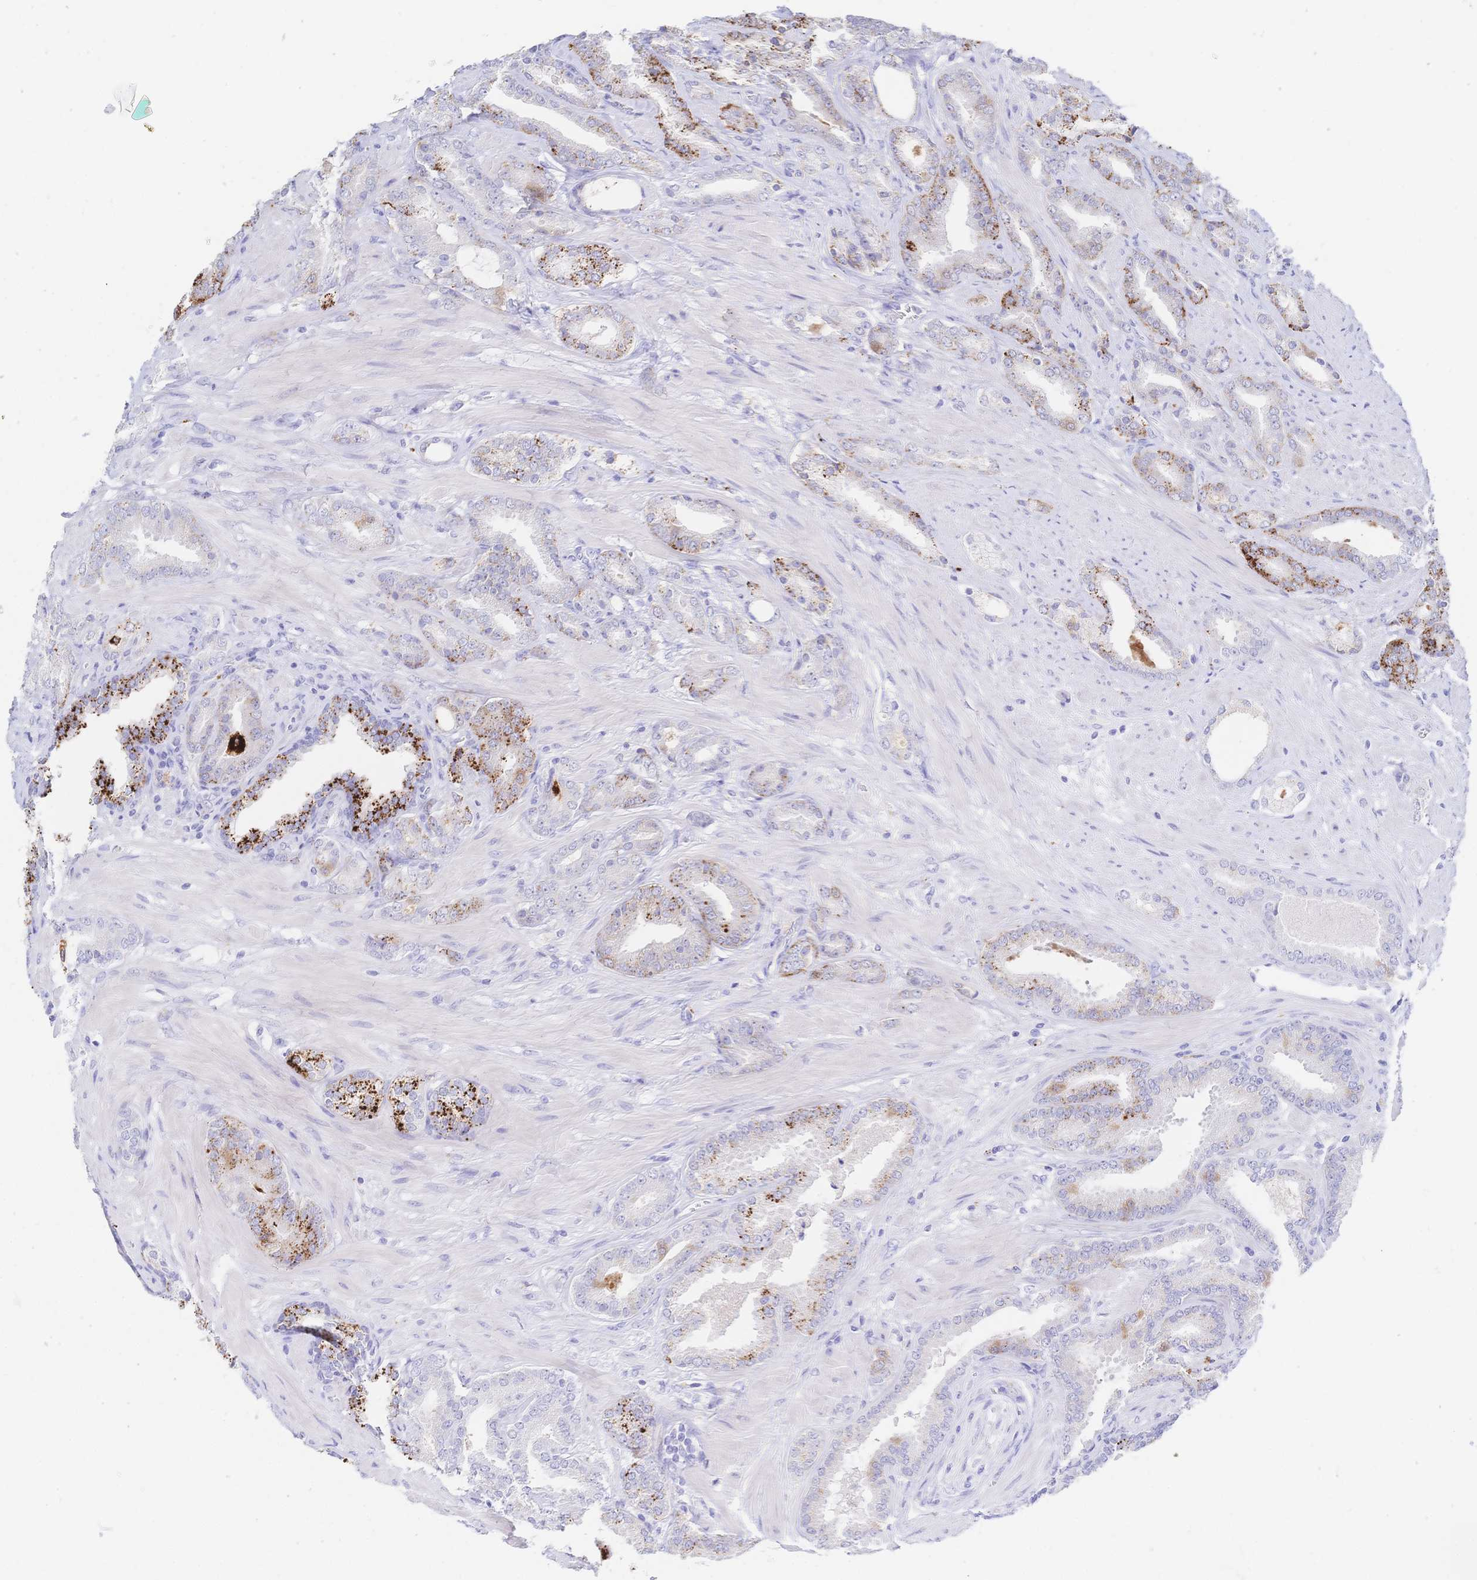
{"staining": {"intensity": "strong", "quantity": "25%-75%", "location": "cytoplasmic/membranous"}, "tissue": "prostate cancer", "cell_type": "Tumor cells", "image_type": "cancer", "snomed": [{"axis": "morphology", "description": "Adenocarcinoma, High grade"}, {"axis": "topography", "description": "Prostate"}], "caption": "Immunohistochemistry (DAB (3,3'-diaminobenzidine)) staining of human prostate high-grade adenocarcinoma demonstrates strong cytoplasmic/membranous protein expression in about 25%-75% of tumor cells.", "gene": "RRM1", "patient": {"sex": "male", "age": 56}}